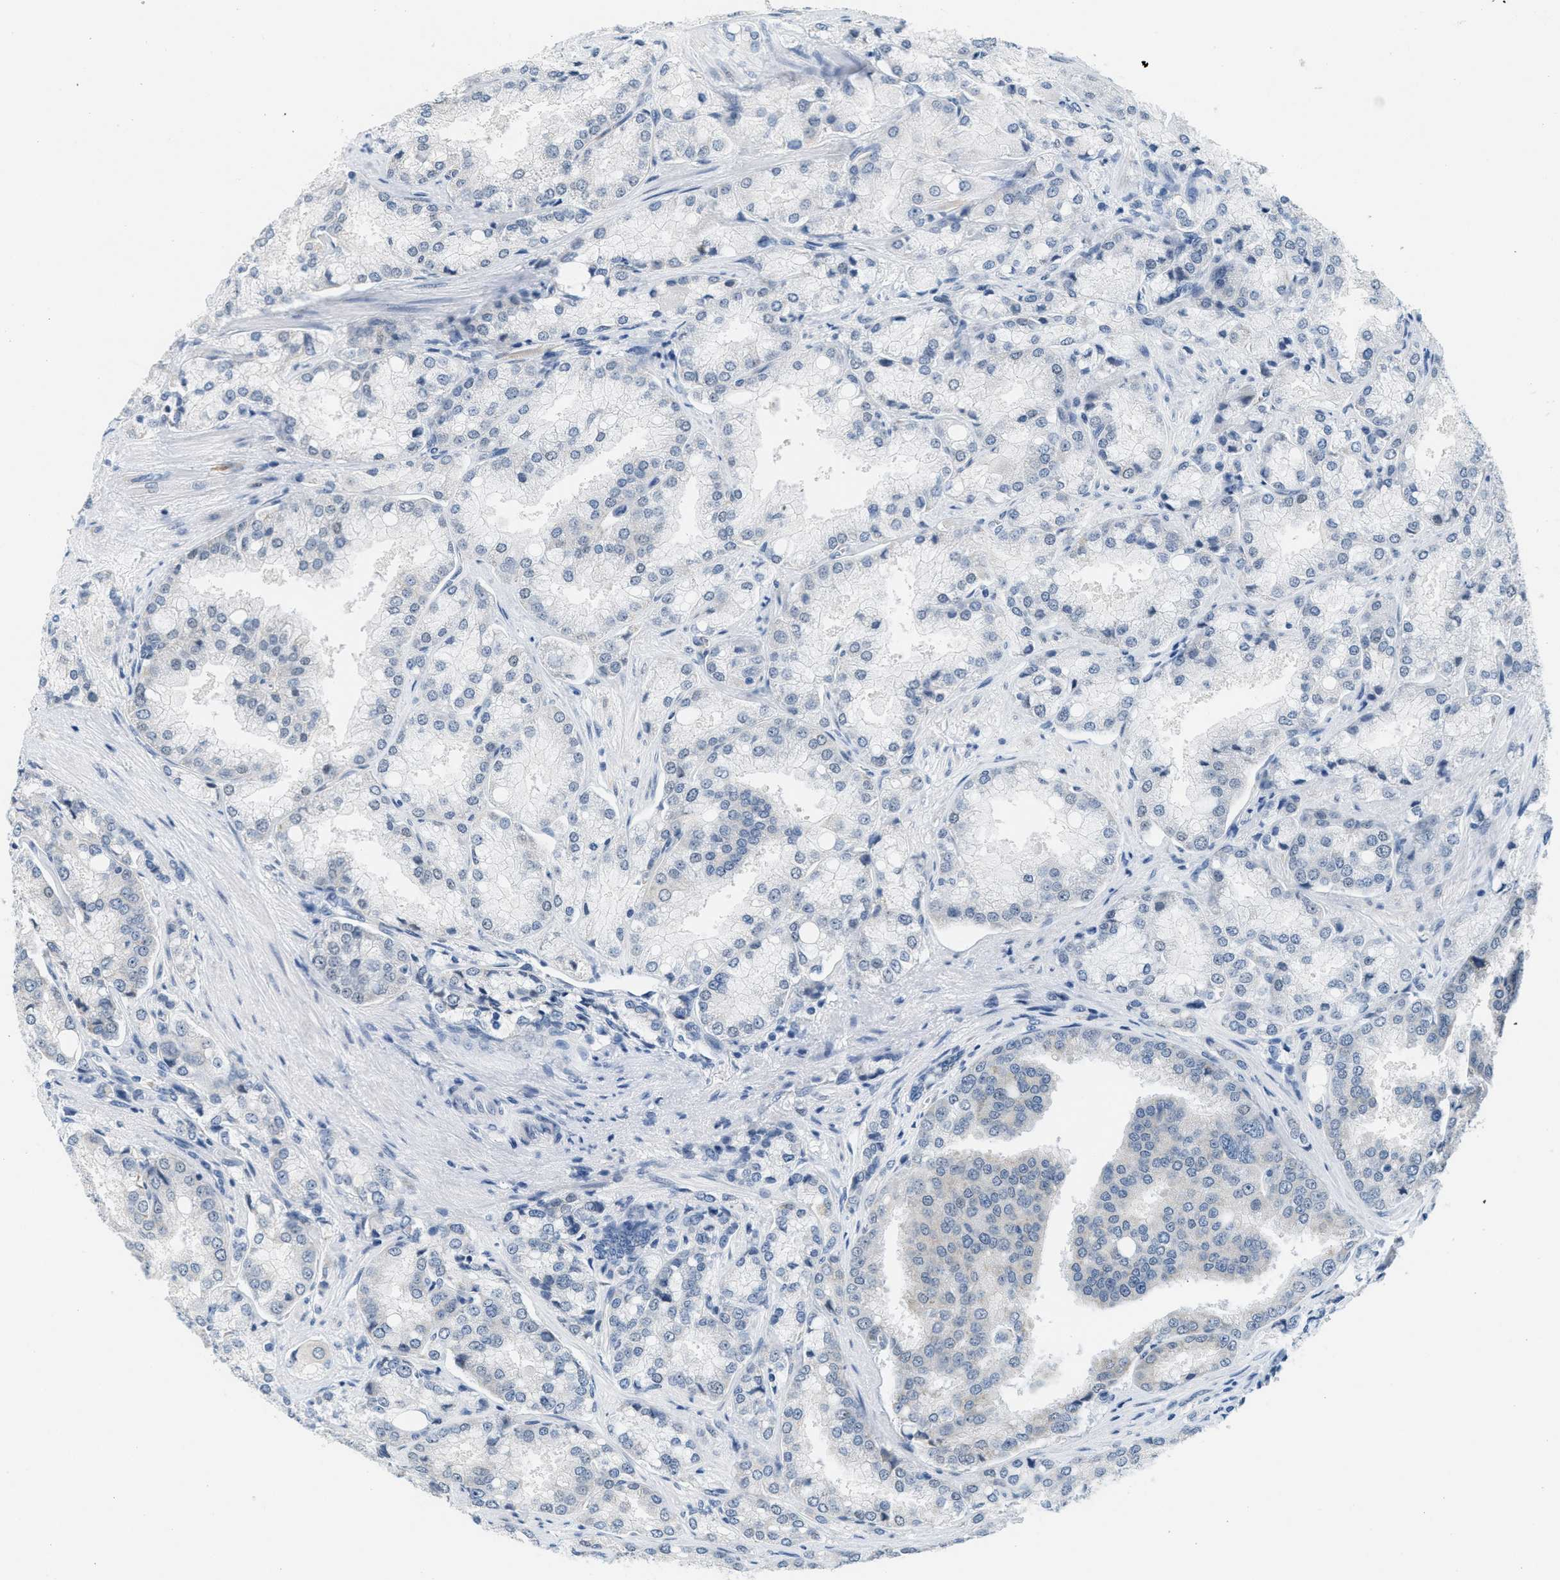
{"staining": {"intensity": "negative", "quantity": "none", "location": "none"}, "tissue": "prostate cancer", "cell_type": "Tumor cells", "image_type": "cancer", "snomed": [{"axis": "morphology", "description": "Adenocarcinoma, High grade"}, {"axis": "topography", "description": "Prostate"}], "caption": "Immunohistochemical staining of human prostate cancer (adenocarcinoma (high-grade)) reveals no significant positivity in tumor cells.", "gene": "HS3ST2", "patient": {"sex": "male", "age": 50}}